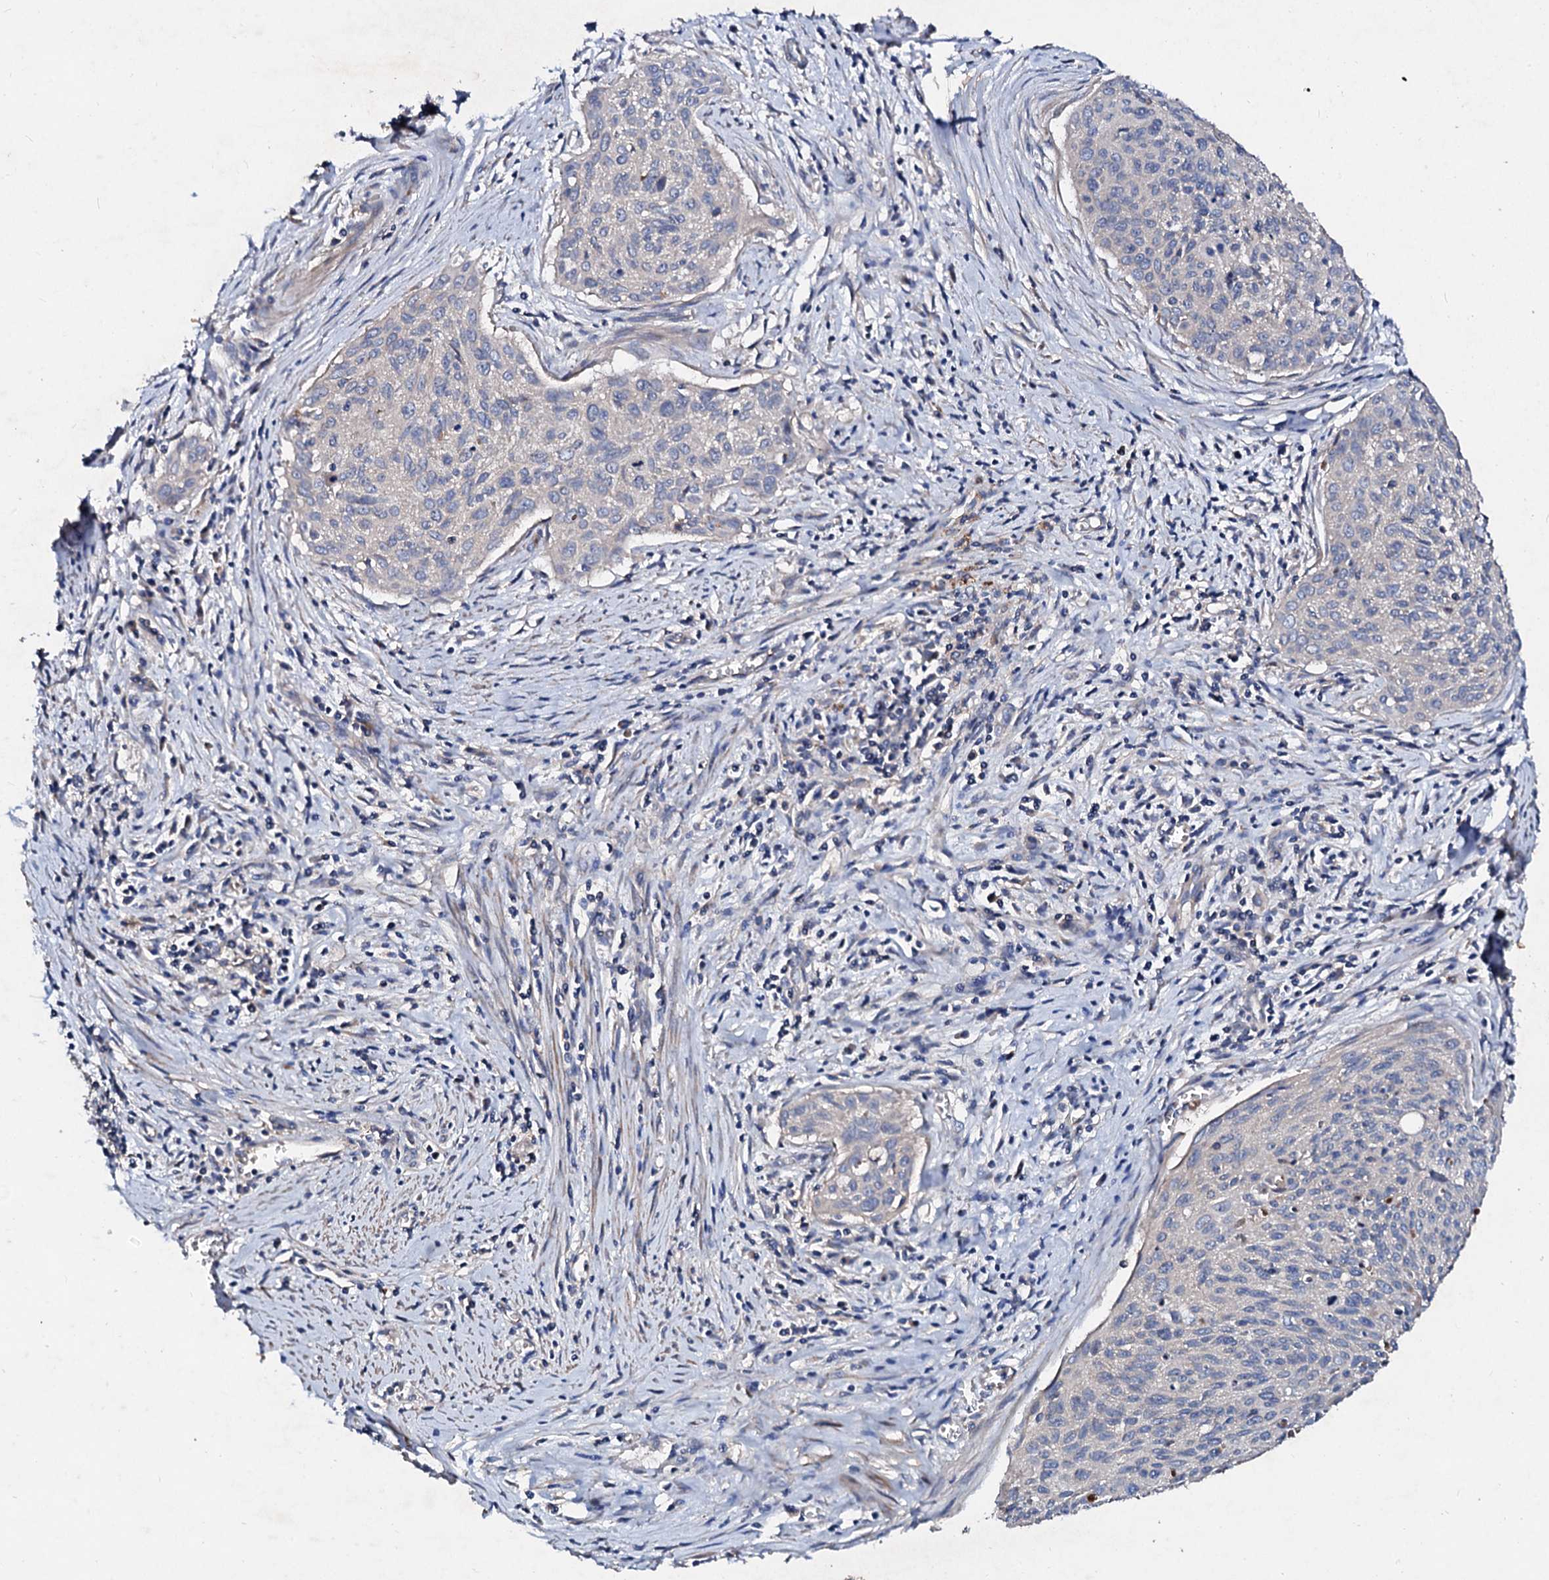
{"staining": {"intensity": "negative", "quantity": "none", "location": "none"}, "tissue": "cervical cancer", "cell_type": "Tumor cells", "image_type": "cancer", "snomed": [{"axis": "morphology", "description": "Squamous cell carcinoma, NOS"}, {"axis": "topography", "description": "Cervix"}], "caption": "Image shows no protein positivity in tumor cells of cervical cancer tissue. (Immunohistochemistry, brightfield microscopy, high magnification).", "gene": "FIBIN", "patient": {"sex": "female", "age": 55}}